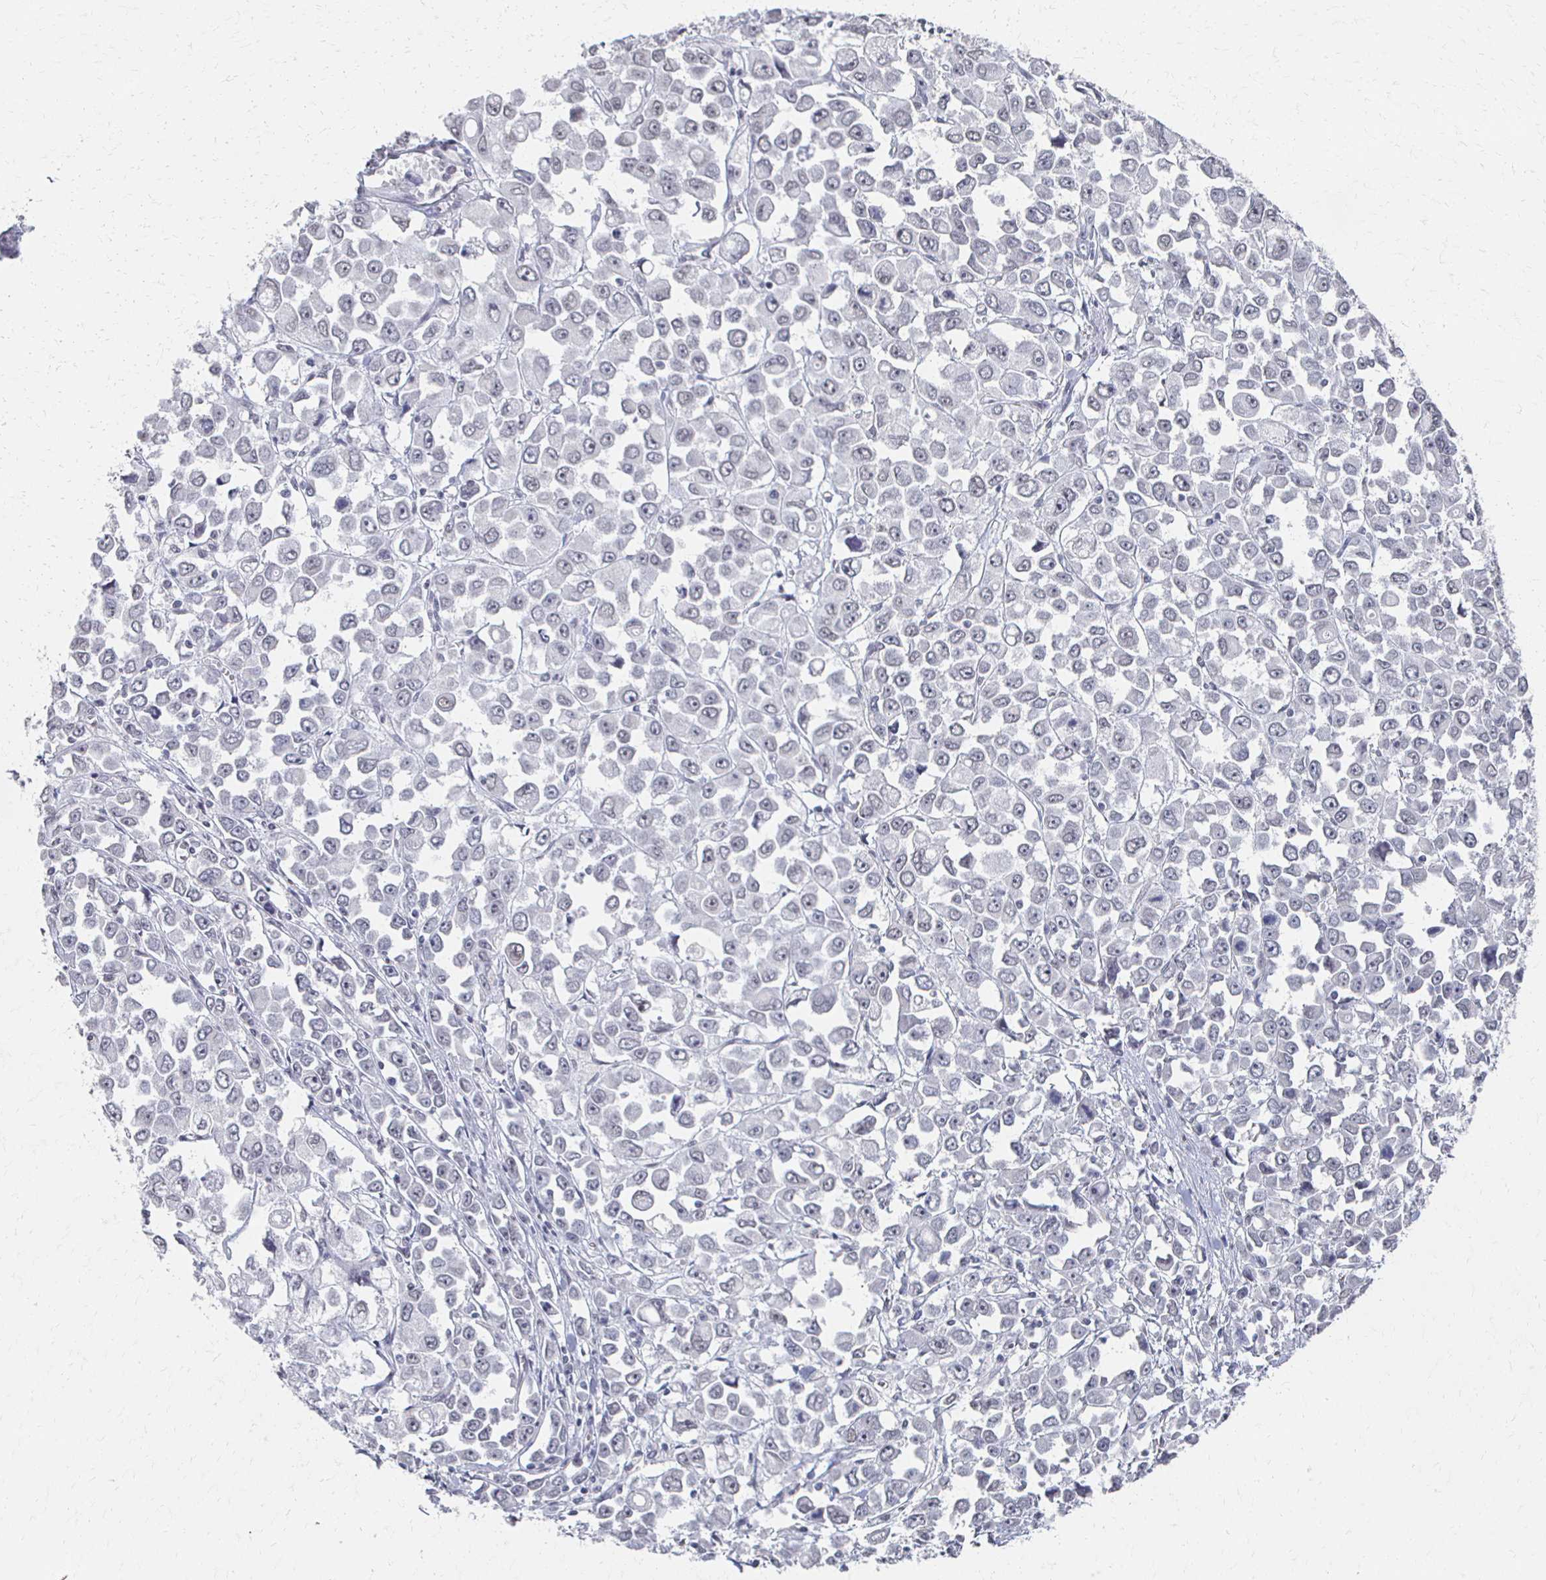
{"staining": {"intensity": "negative", "quantity": "none", "location": "none"}, "tissue": "stomach cancer", "cell_type": "Tumor cells", "image_type": "cancer", "snomed": [{"axis": "morphology", "description": "Adenocarcinoma, NOS"}, {"axis": "topography", "description": "Stomach, upper"}], "caption": "Stomach cancer stained for a protein using IHC exhibits no expression tumor cells.", "gene": "DAB1", "patient": {"sex": "male", "age": 70}}